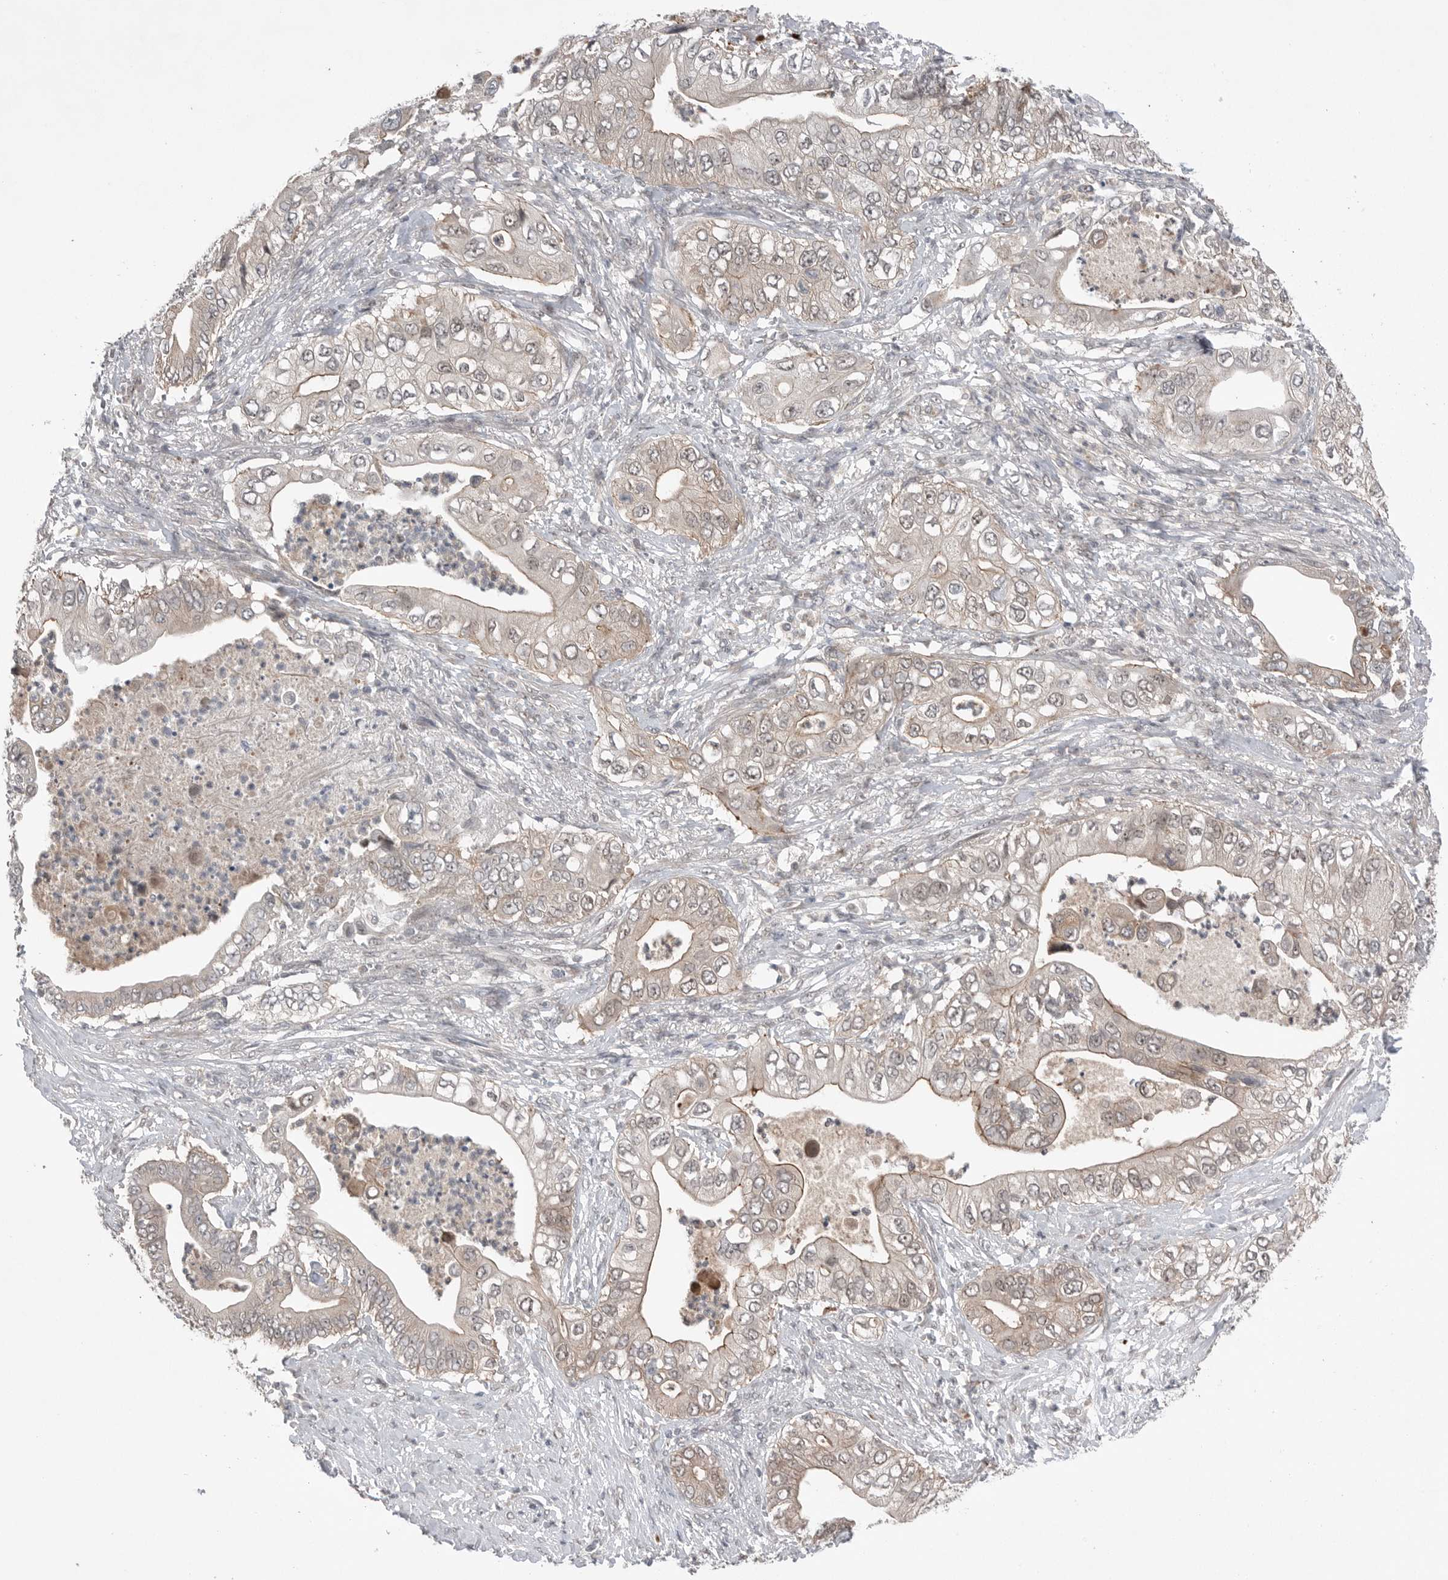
{"staining": {"intensity": "weak", "quantity": ">75%", "location": "cytoplasmic/membranous,nuclear"}, "tissue": "pancreatic cancer", "cell_type": "Tumor cells", "image_type": "cancer", "snomed": [{"axis": "morphology", "description": "Adenocarcinoma, NOS"}, {"axis": "topography", "description": "Pancreas"}], "caption": "Immunohistochemical staining of pancreatic adenocarcinoma shows low levels of weak cytoplasmic/membranous and nuclear protein staining in approximately >75% of tumor cells.", "gene": "NTAQ1", "patient": {"sex": "female", "age": 78}}